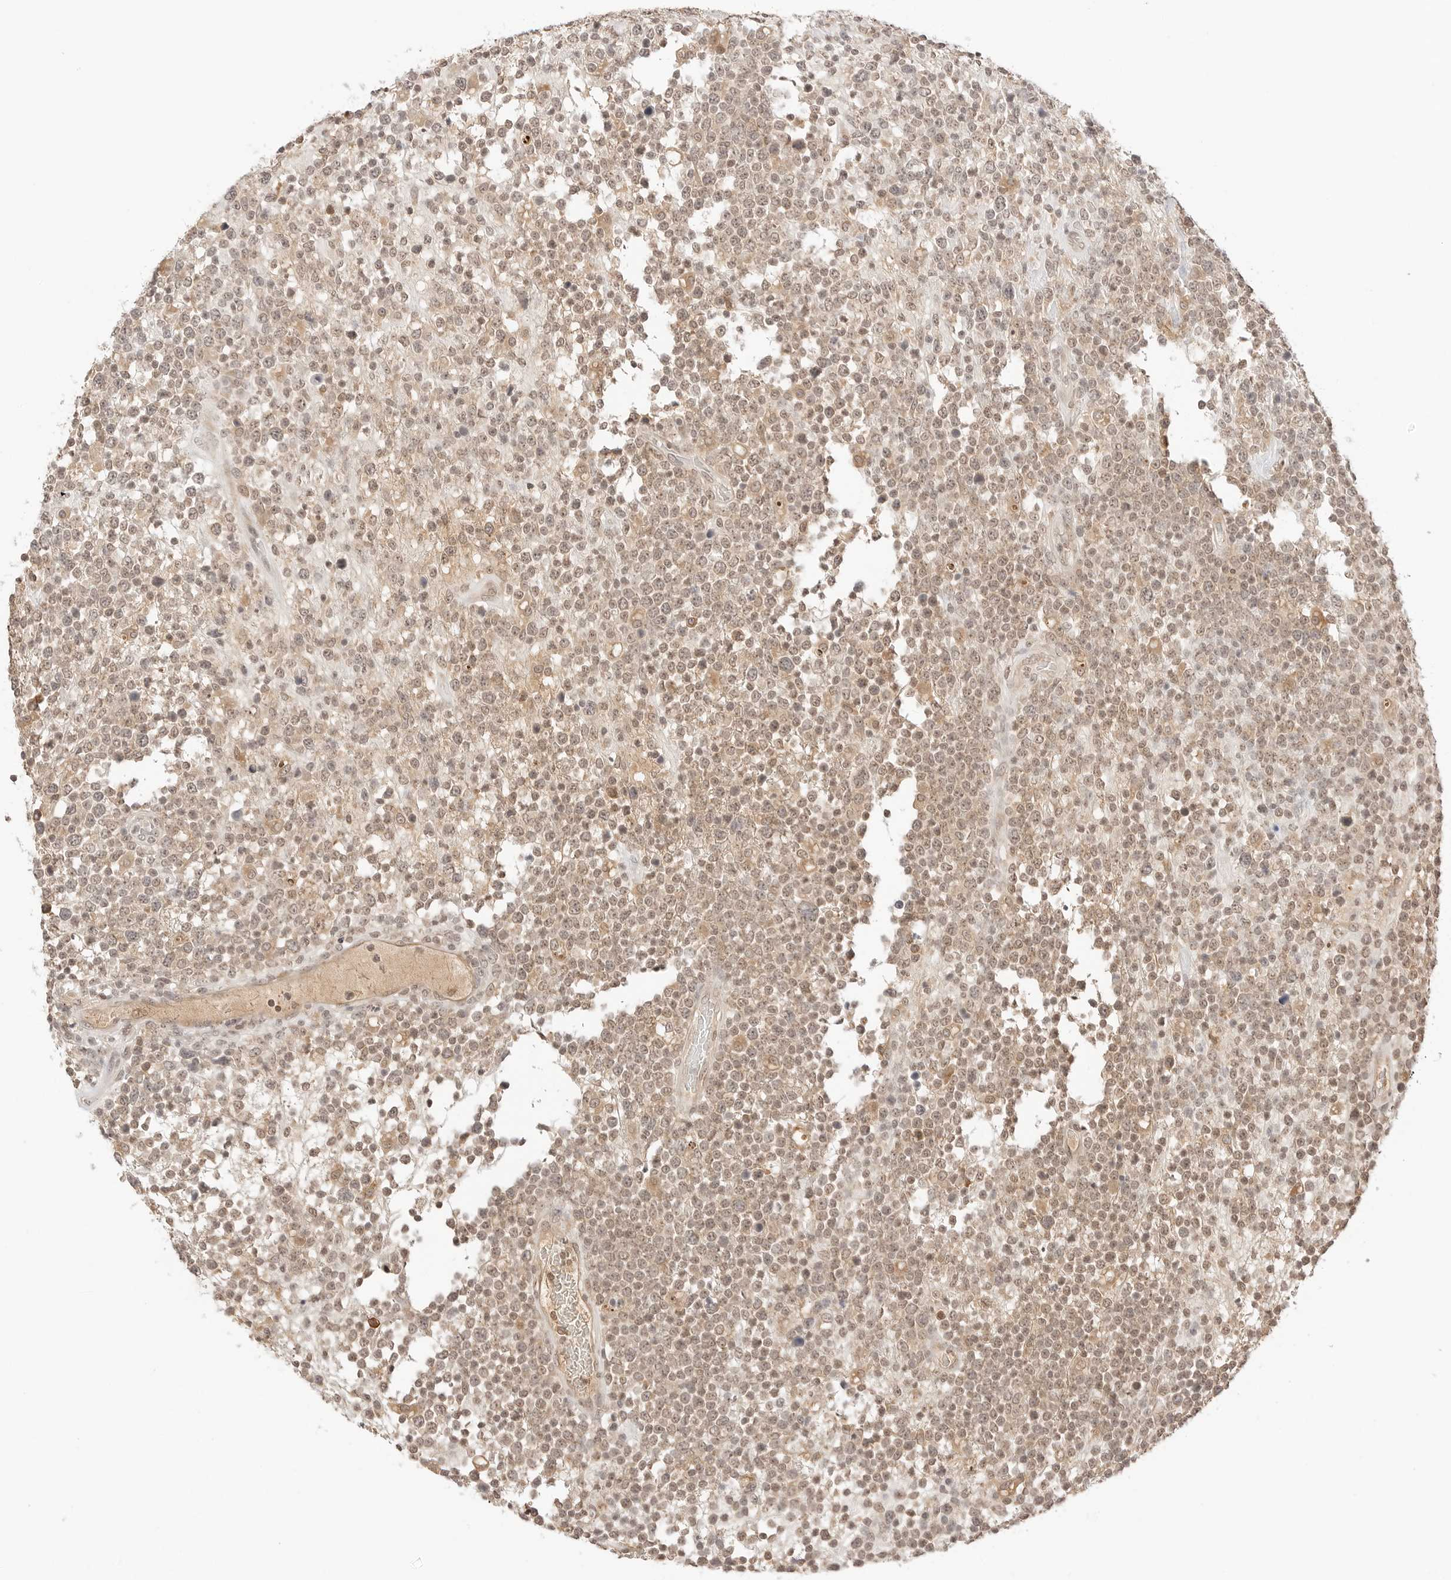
{"staining": {"intensity": "weak", "quantity": ">75%", "location": "cytoplasmic/membranous,nuclear"}, "tissue": "lymphoma", "cell_type": "Tumor cells", "image_type": "cancer", "snomed": [{"axis": "morphology", "description": "Malignant lymphoma, non-Hodgkin's type, High grade"}, {"axis": "topography", "description": "Colon"}], "caption": "There is low levels of weak cytoplasmic/membranous and nuclear positivity in tumor cells of lymphoma, as demonstrated by immunohistochemical staining (brown color).", "gene": "SEPTIN4", "patient": {"sex": "female", "age": 53}}